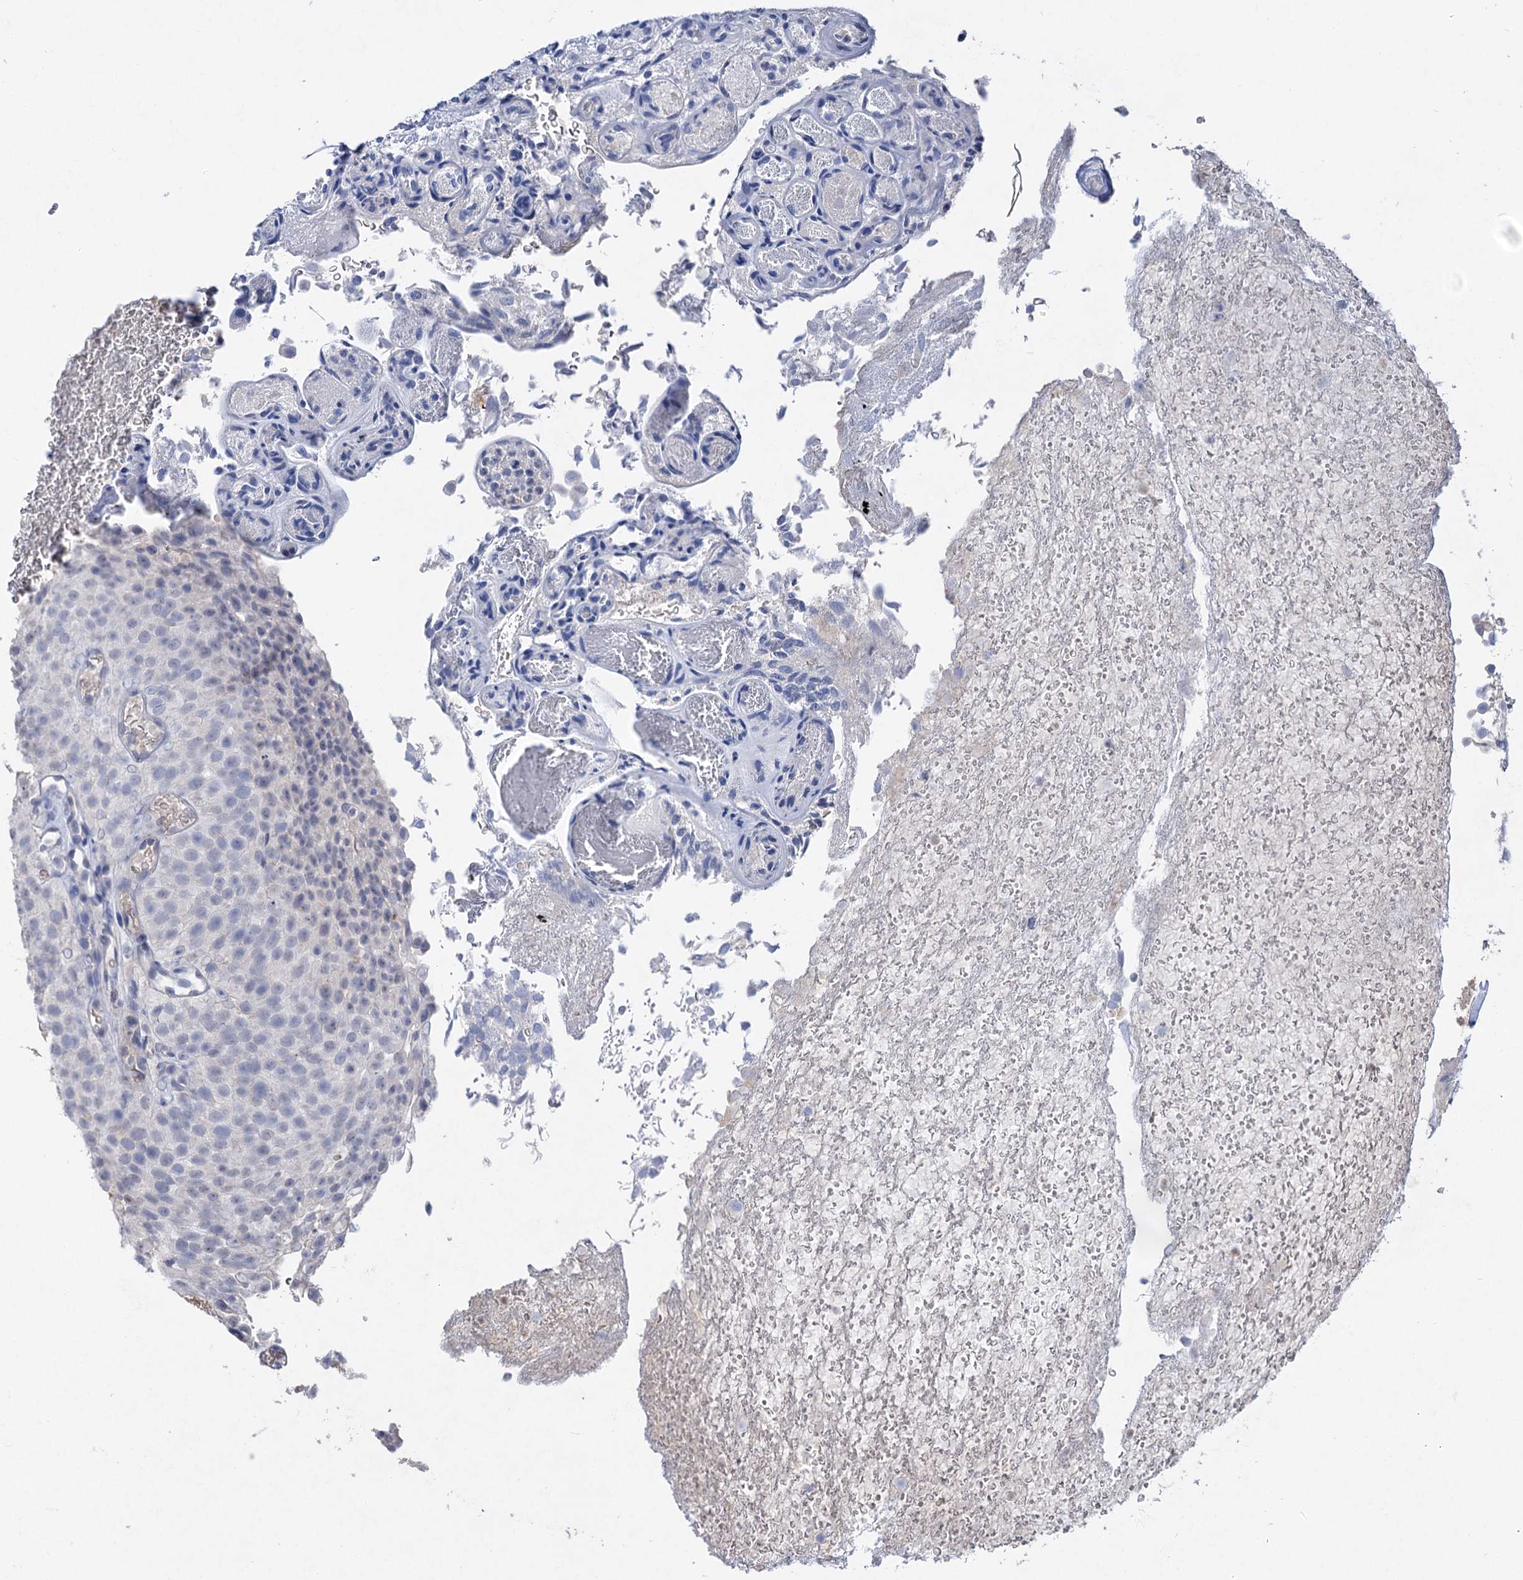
{"staining": {"intensity": "negative", "quantity": "none", "location": "none"}, "tissue": "urothelial cancer", "cell_type": "Tumor cells", "image_type": "cancer", "snomed": [{"axis": "morphology", "description": "Urothelial carcinoma, Low grade"}, {"axis": "topography", "description": "Urinary bladder"}], "caption": "DAB (3,3'-diaminobenzidine) immunohistochemical staining of human urothelial carcinoma (low-grade) exhibits no significant positivity in tumor cells.", "gene": "ATP4A", "patient": {"sex": "male", "age": 78}}